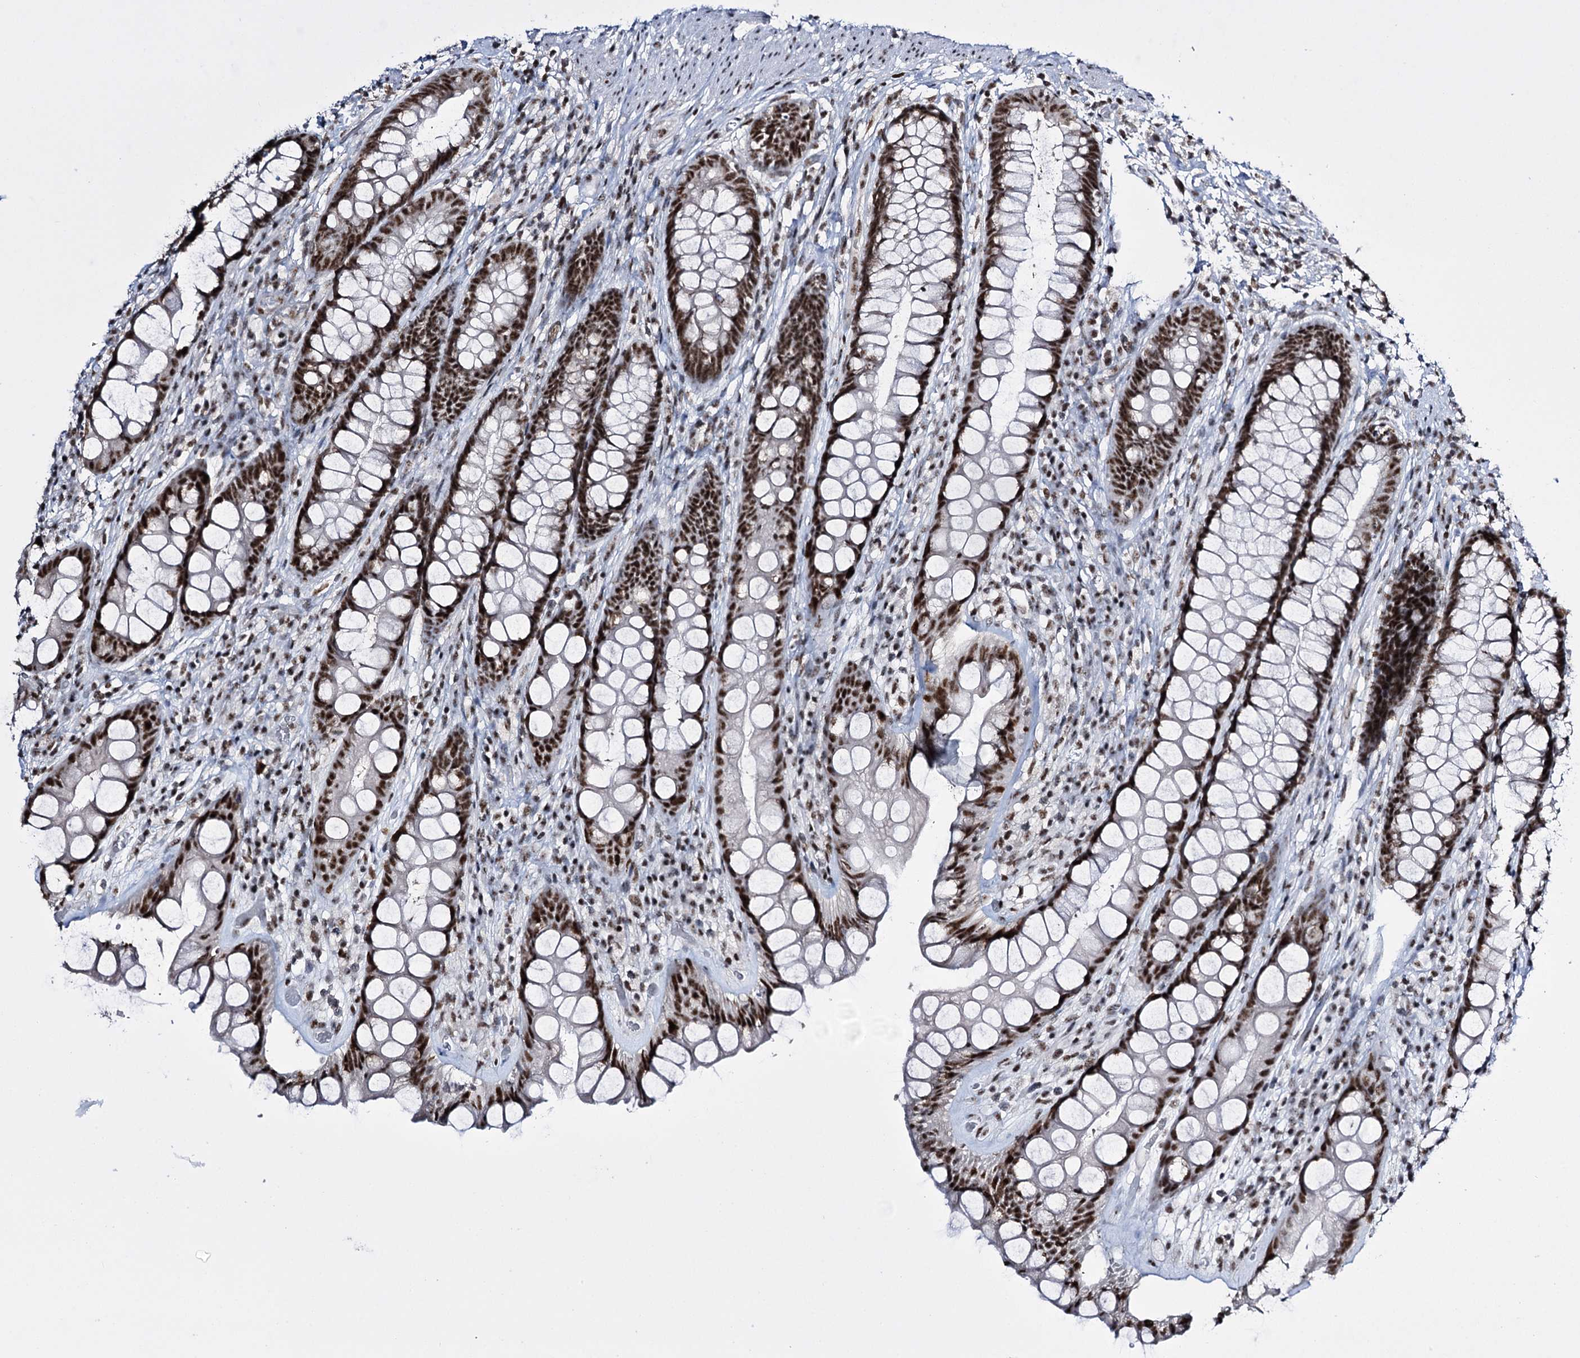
{"staining": {"intensity": "strong", "quantity": ">75%", "location": "nuclear"}, "tissue": "rectum", "cell_type": "Glandular cells", "image_type": "normal", "snomed": [{"axis": "morphology", "description": "Normal tissue, NOS"}, {"axis": "topography", "description": "Rectum"}], "caption": "Immunohistochemistry staining of unremarkable rectum, which shows high levels of strong nuclear staining in approximately >75% of glandular cells indicating strong nuclear protein staining. The staining was performed using DAB (3,3'-diaminobenzidine) (brown) for protein detection and nuclei were counterstained in hematoxylin (blue).", "gene": "PRPF40A", "patient": {"sex": "male", "age": 74}}